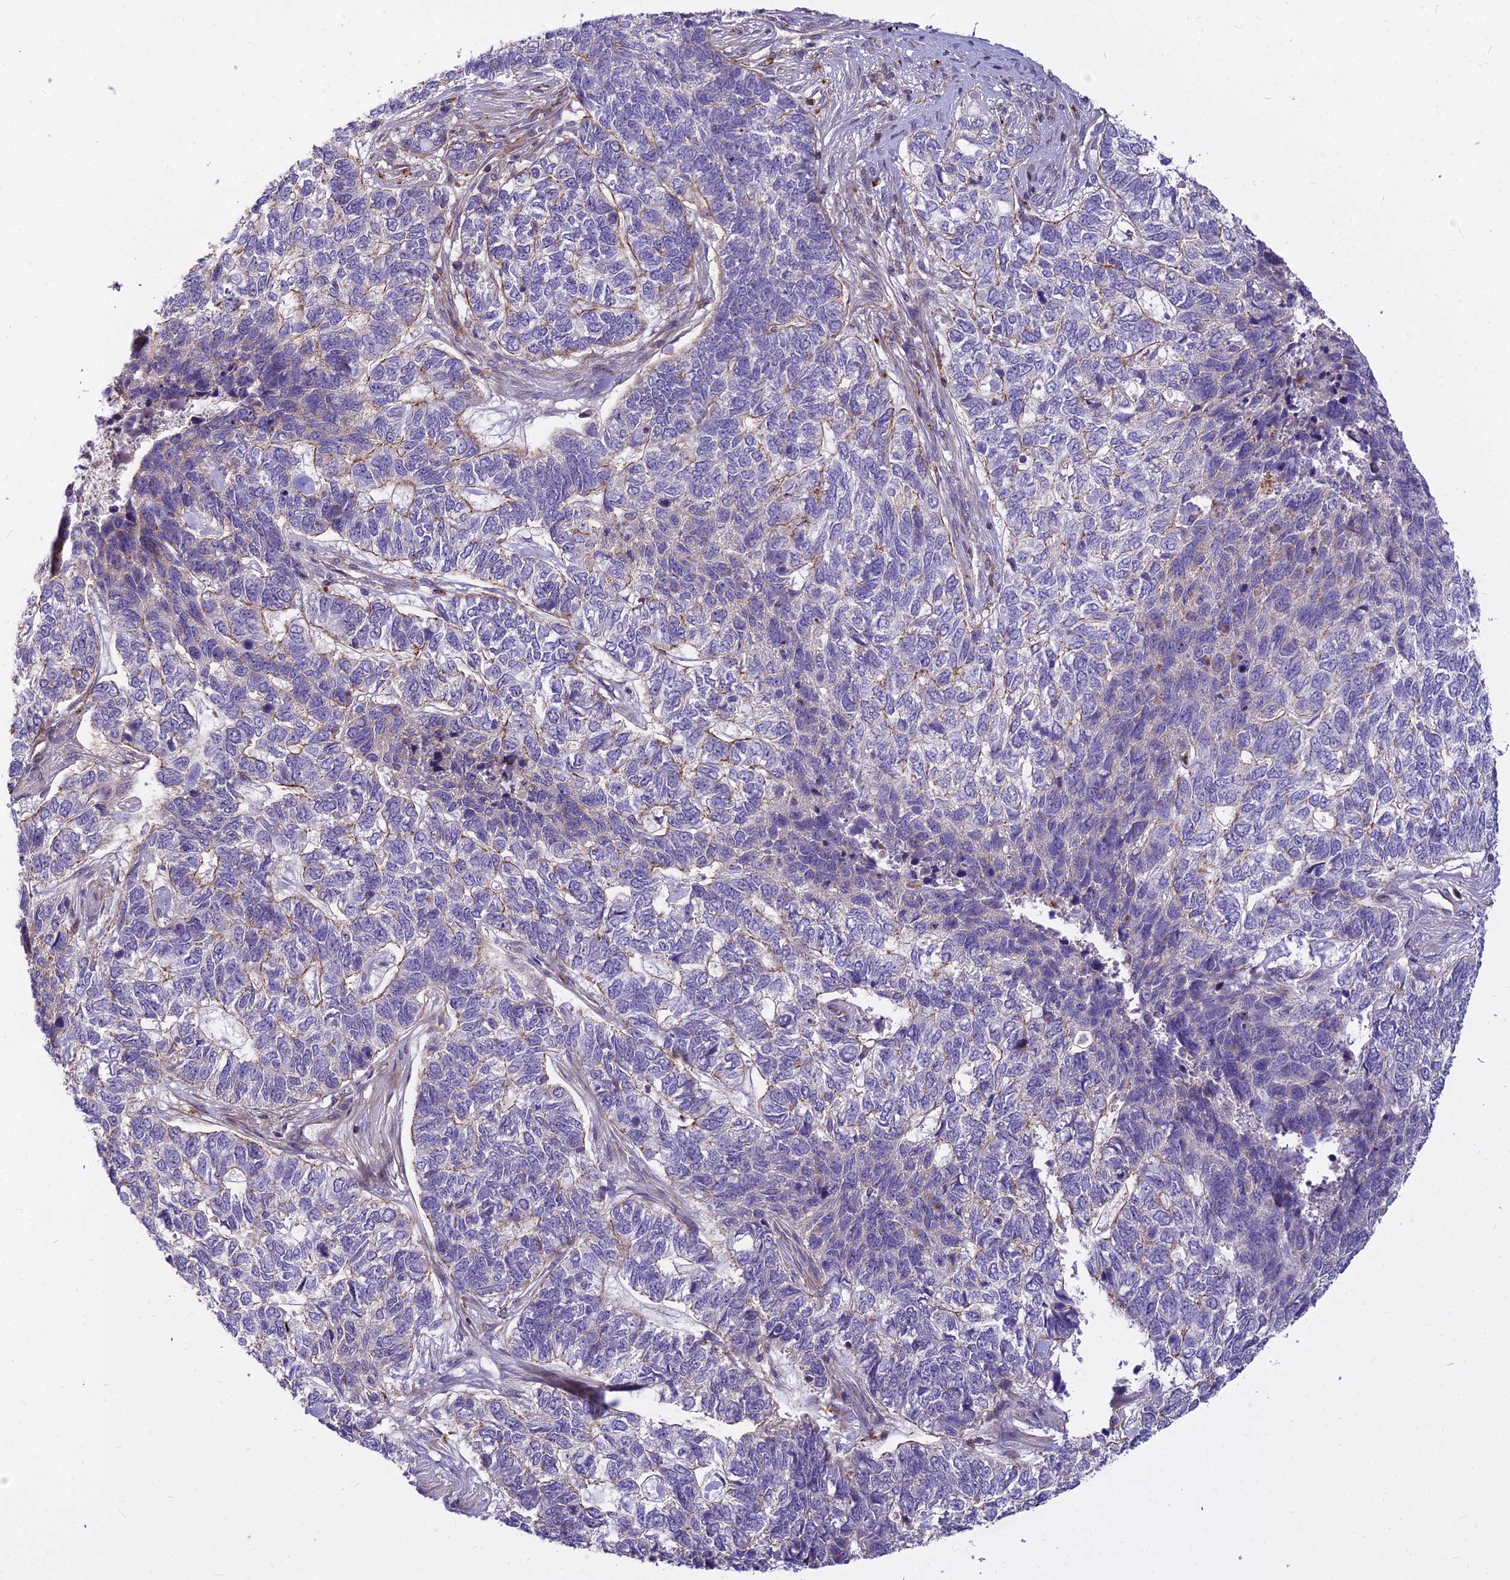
{"staining": {"intensity": "weak", "quantity": "<25%", "location": "cytoplasmic/membranous"}, "tissue": "skin cancer", "cell_type": "Tumor cells", "image_type": "cancer", "snomed": [{"axis": "morphology", "description": "Basal cell carcinoma"}, {"axis": "topography", "description": "Skin"}], "caption": "IHC of basal cell carcinoma (skin) reveals no staining in tumor cells.", "gene": "GLYATL3", "patient": {"sex": "female", "age": 65}}